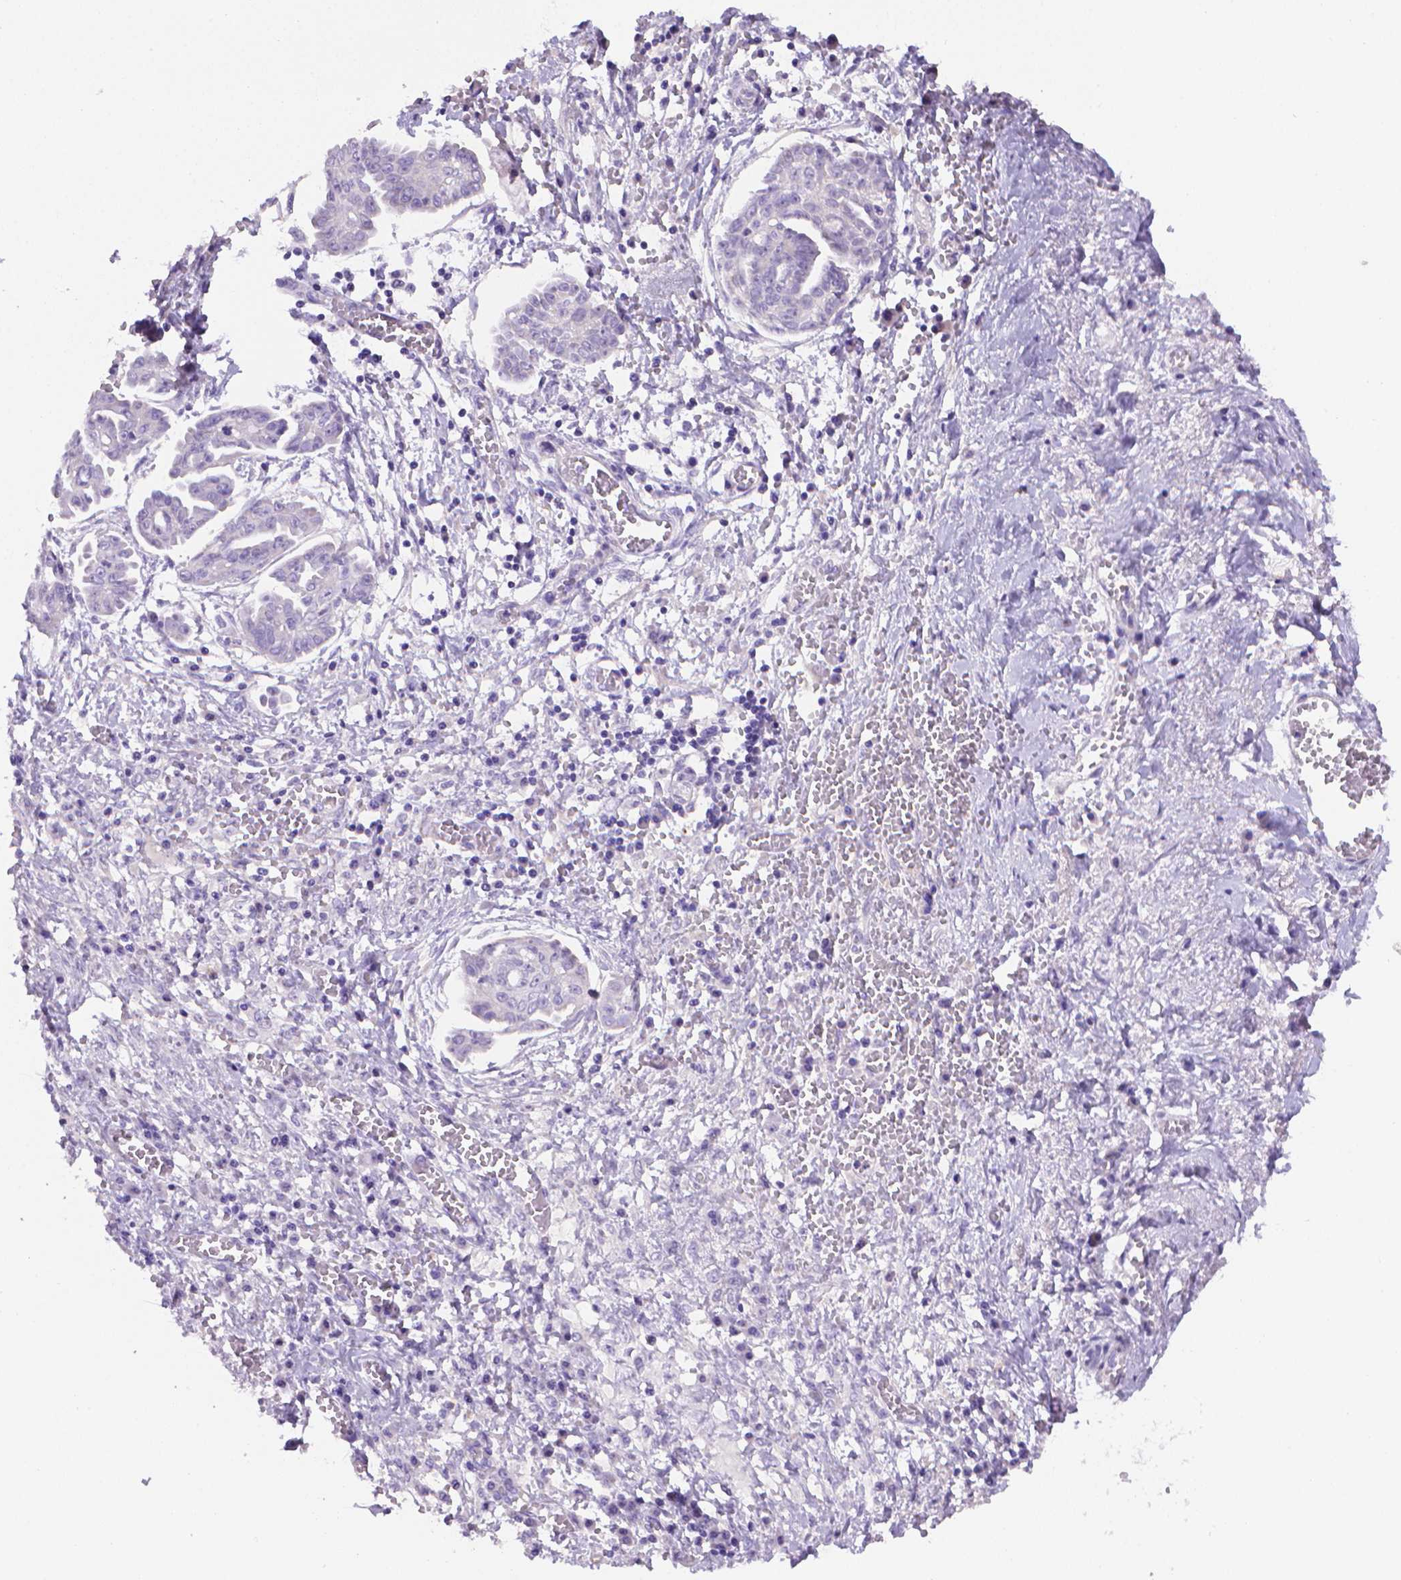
{"staining": {"intensity": "negative", "quantity": "none", "location": "none"}, "tissue": "ovarian cancer", "cell_type": "Tumor cells", "image_type": "cancer", "snomed": [{"axis": "morphology", "description": "Cystadenocarcinoma, serous, NOS"}, {"axis": "topography", "description": "Ovary"}], "caption": "DAB immunohistochemical staining of human ovarian serous cystadenocarcinoma demonstrates no significant staining in tumor cells.", "gene": "PNMA2", "patient": {"sex": "female", "age": 71}}